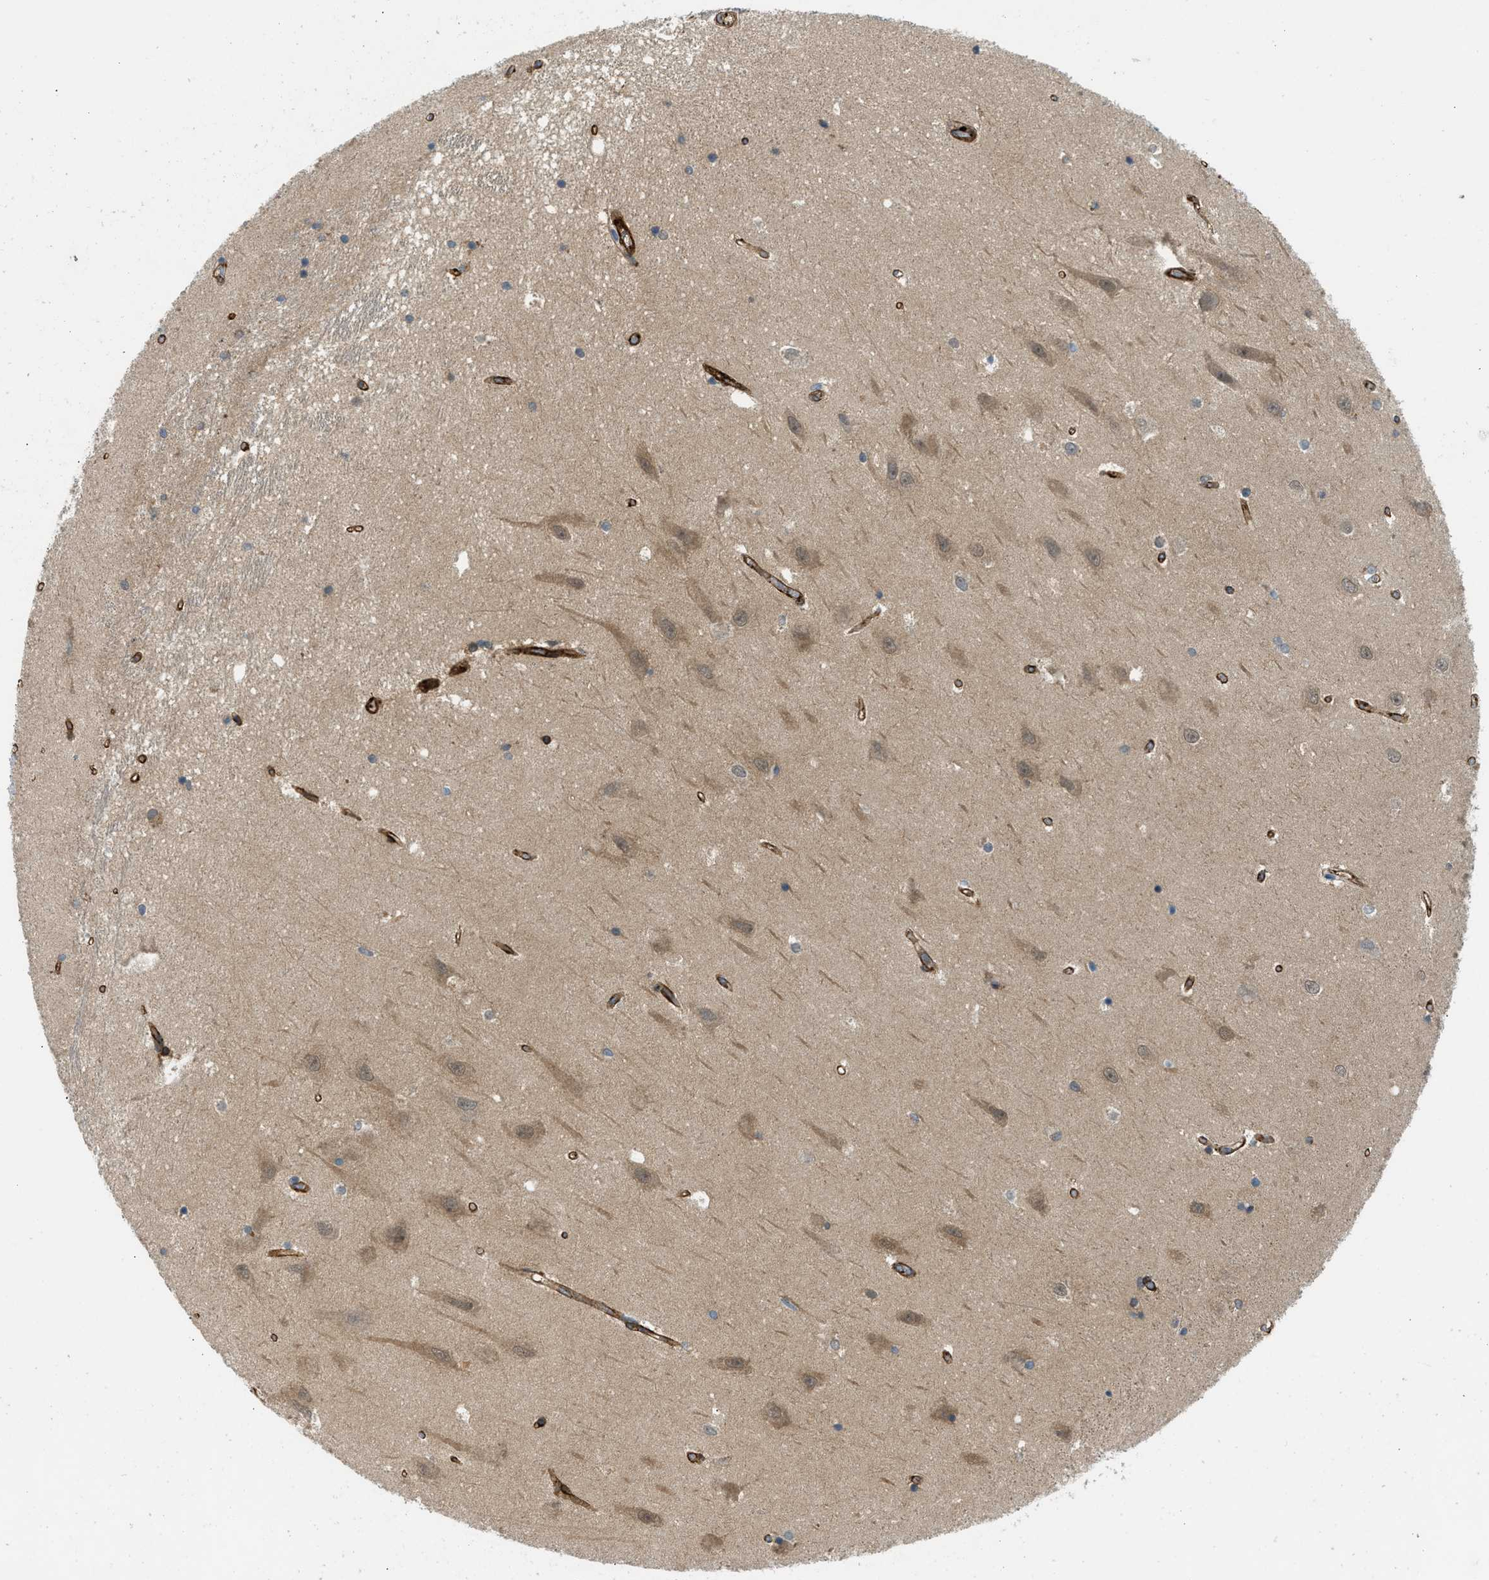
{"staining": {"intensity": "moderate", "quantity": "<25%", "location": "nuclear"}, "tissue": "hippocampus", "cell_type": "Glial cells", "image_type": "normal", "snomed": [{"axis": "morphology", "description": "Normal tissue, NOS"}, {"axis": "topography", "description": "Hippocampus"}], "caption": "Immunohistochemical staining of benign hippocampus shows low levels of moderate nuclear expression in approximately <25% of glial cells. (Stains: DAB (3,3'-diaminobenzidine) in brown, nuclei in blue, Microscopy: brightfield microscopy at high magnification).", "gene": "EDNRA", "patient": {"sex": "male", "age": 45}}